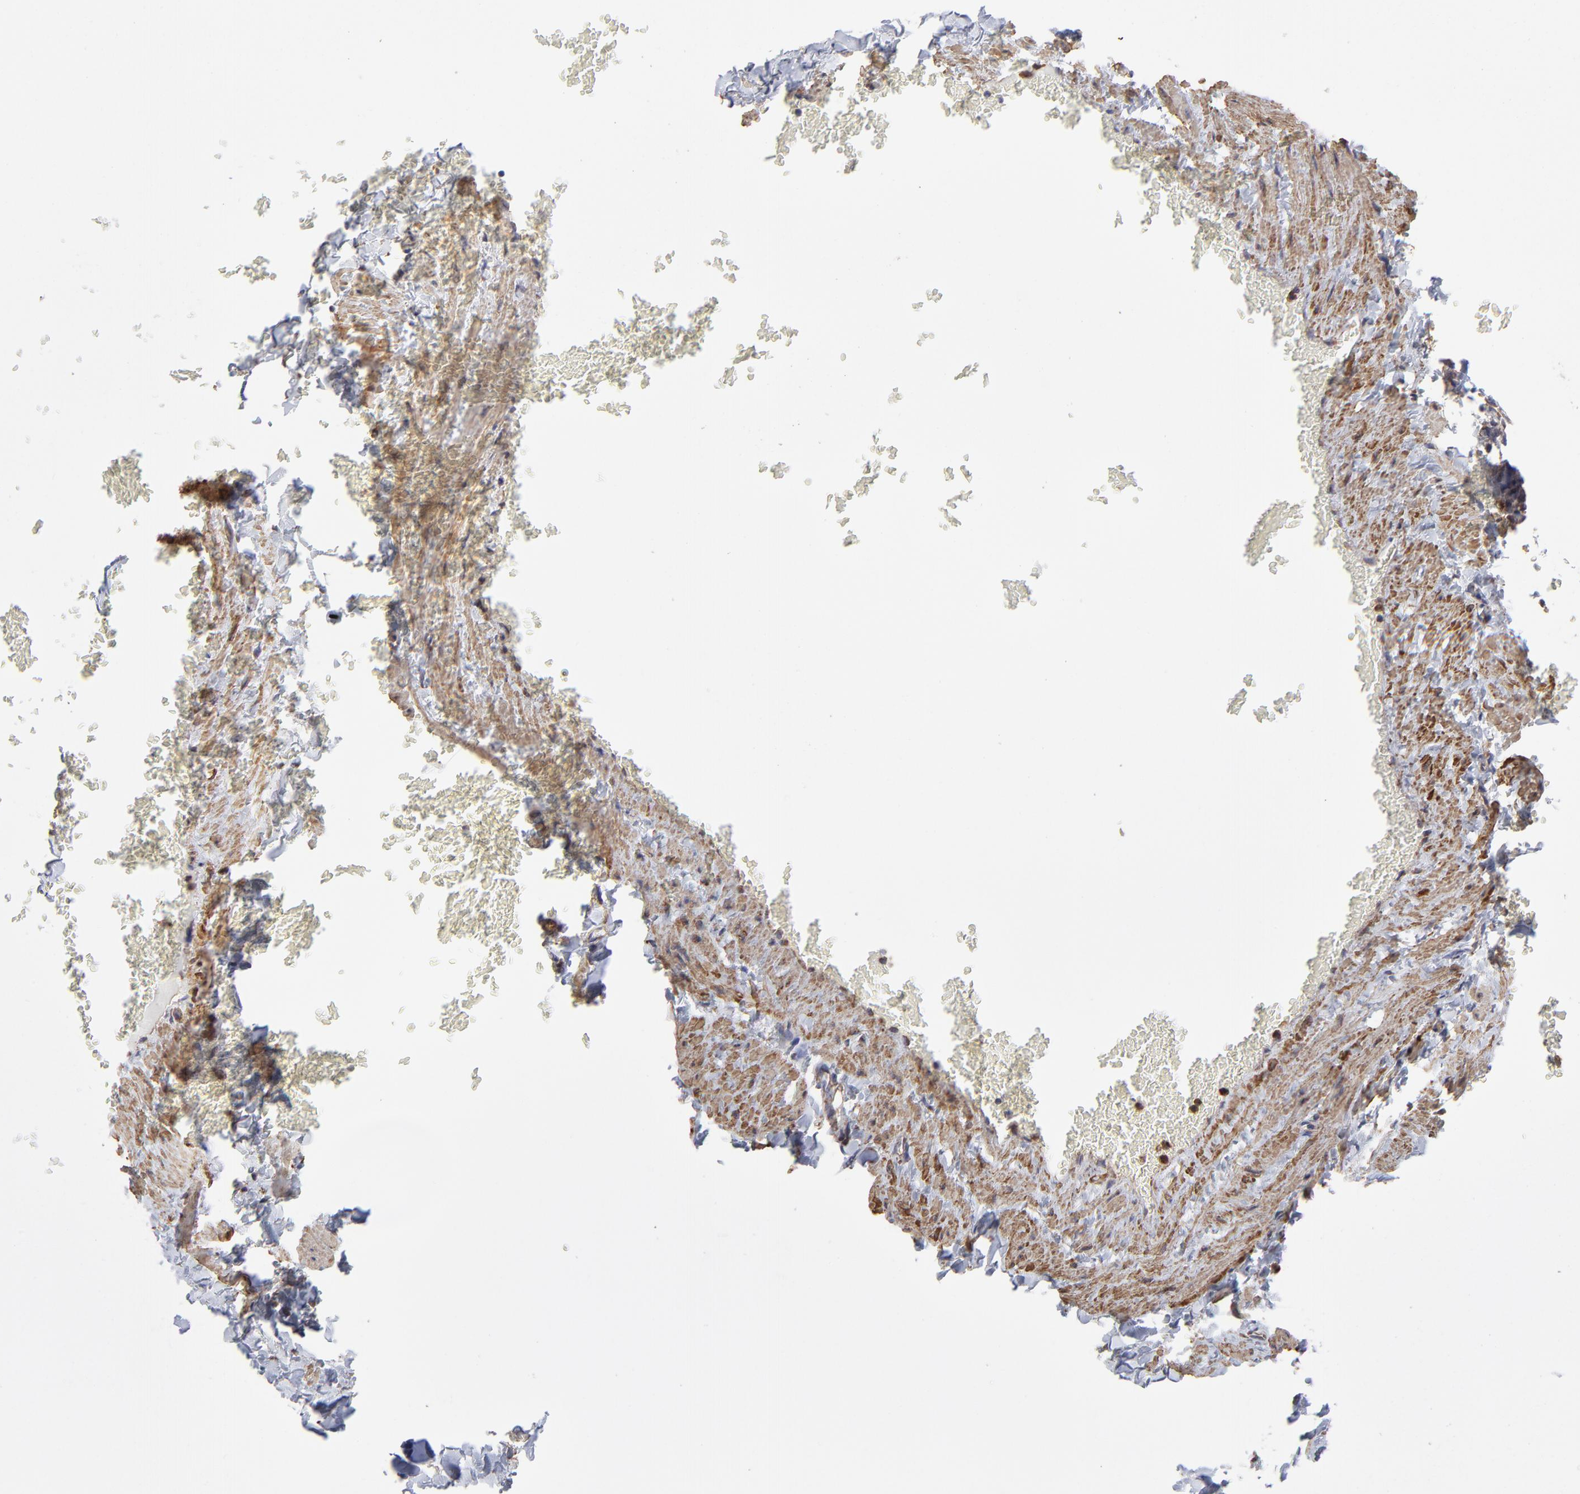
{"staining": {"intensity": "weak", "quantity": "<25%", "location": "cytoplasmic/membranous"}, "tissue": "adipose tissue", "cell_type": "Adipocytes", "image_type": "normal", "snomed": [{"axis": "morphology", "description": "Normal tissue, NOS"}, {"axis": "topography", "description": "Vascular tissue"}], "caption": "IHC of unremarkable human adipose tissue reveals no positivity in adipocytes.", "gene": "PFKM", "patient": {"sex": "male", "age": 41}}